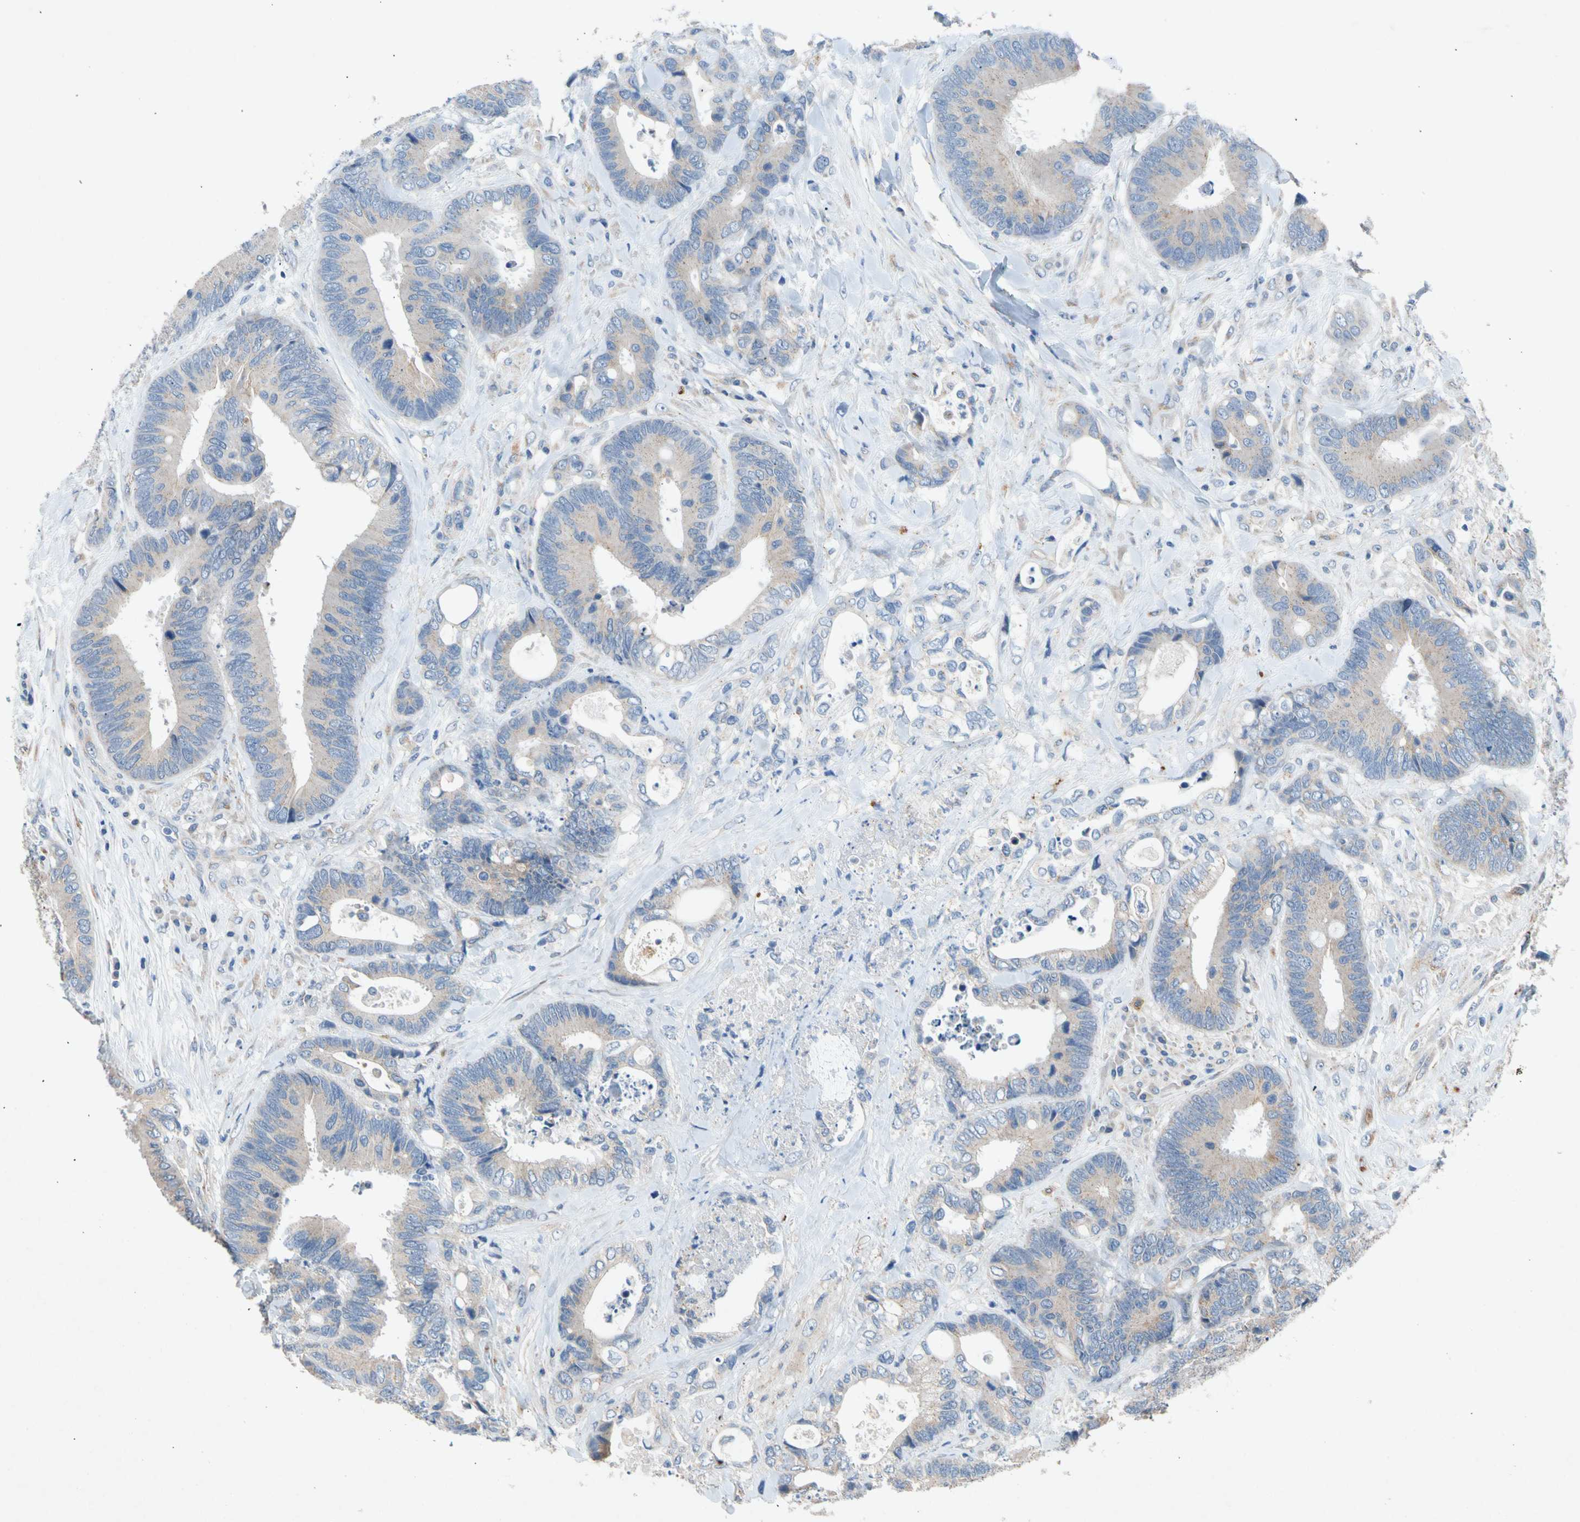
{"staining": {"intensity": "negative", "quantity": "none", "location": "none"}, "tissue": "colorectal cancer", "cell_type": "Tumor cells", "image_type": "cancer", "snomed": [{"axis": "morphology", "description": "Adenocarcinoma, NOS"}, {"axis": "topography", "description": "Rectum"}], "caption": "Tumor cells are negative for brown protein staining in colorectal cancer (adenocarcinoma).", "gene": "GASK1B", "patient": {"sex": "male", "age": 55}}